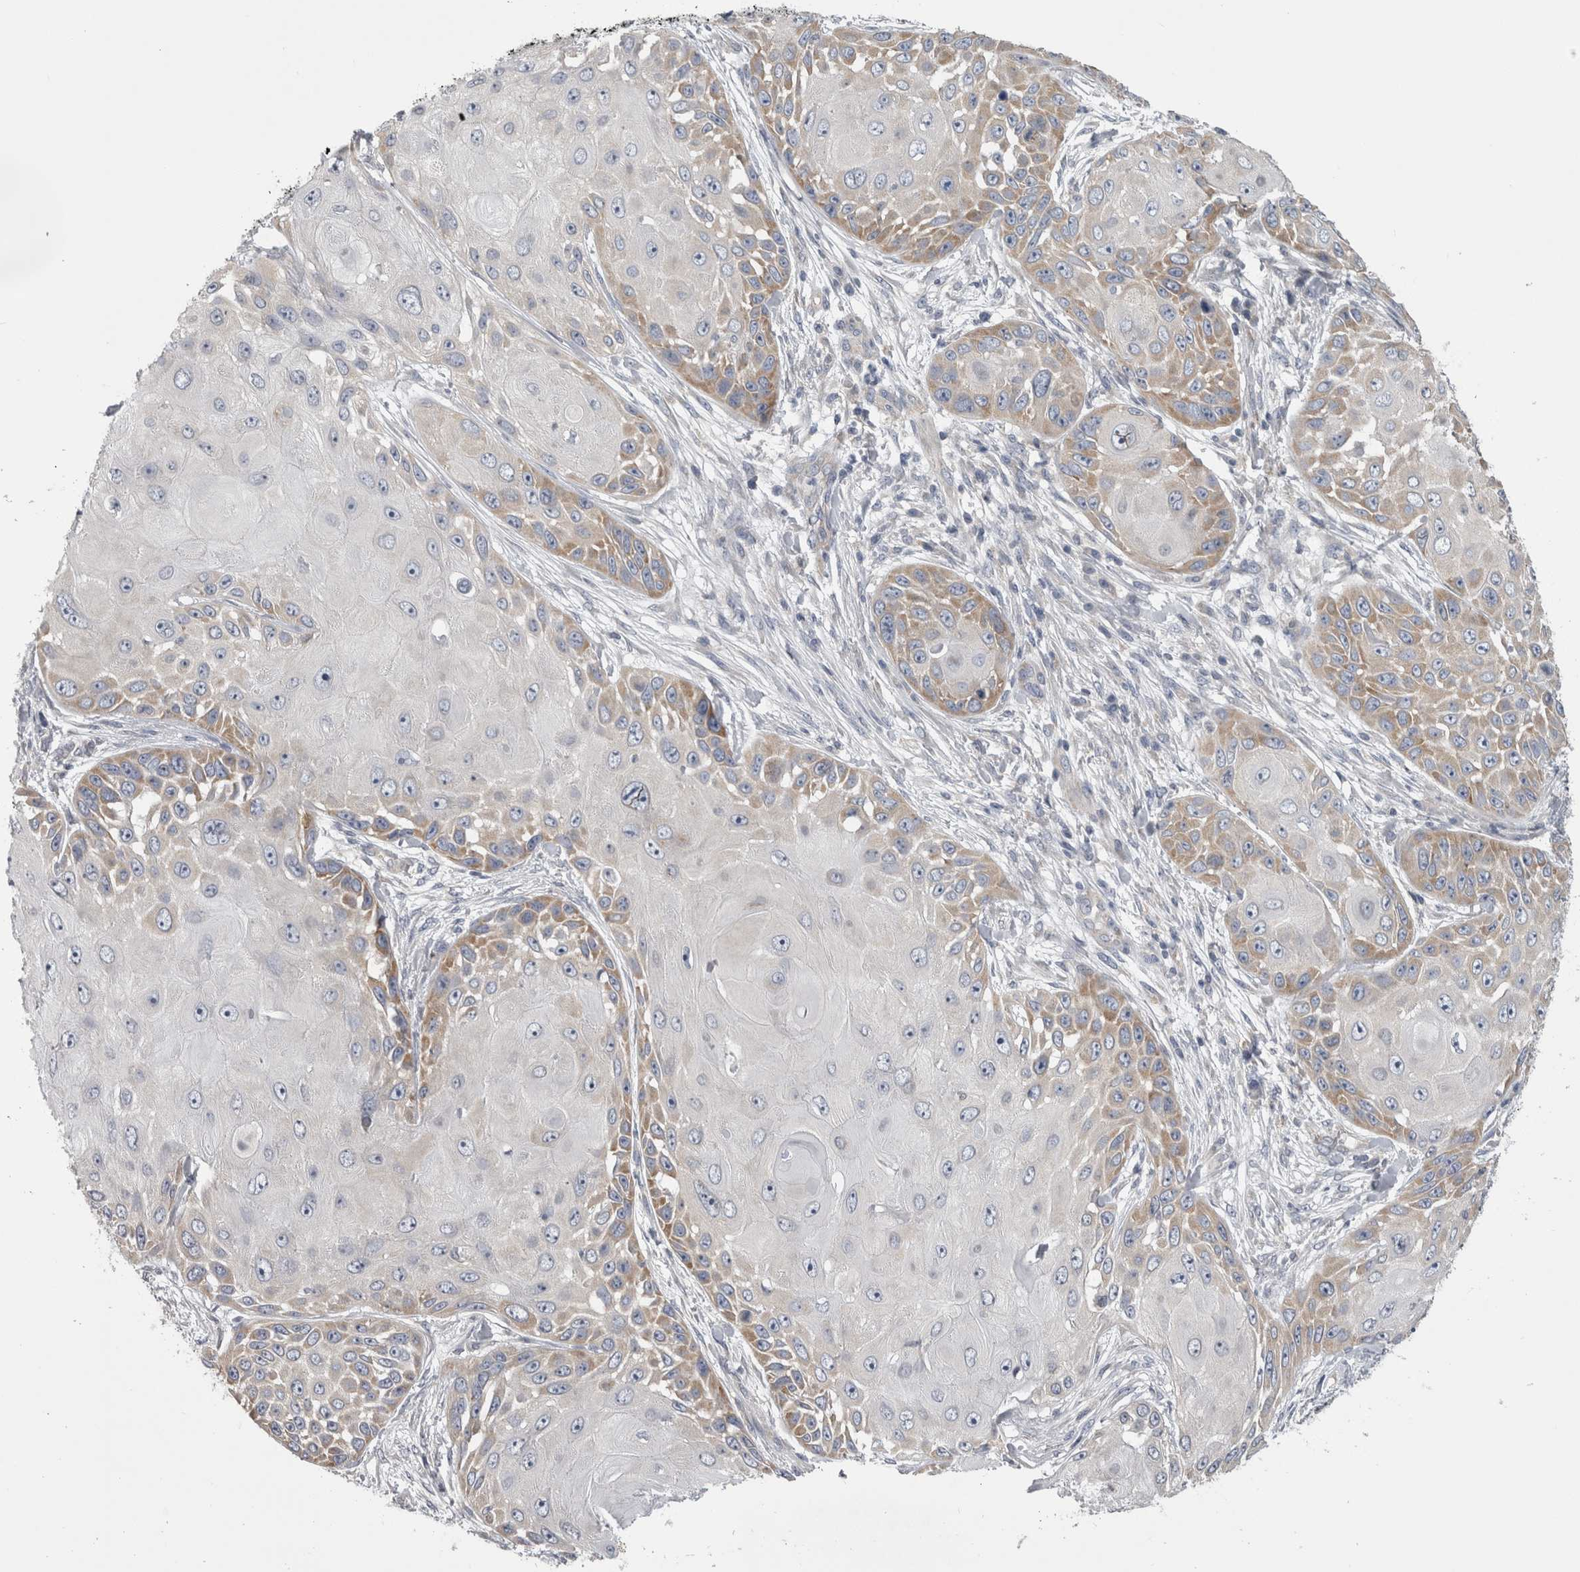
{"staining": {"intensity": "moderate", "quantity": ">75%", "location": "cytoplasmic/membranous"}, "tissue": "skin cancer", "cell_type": "Tumor cells", "image_type": "cancer", "snomed": [{"axis": "morphology", "description": "Squamous cell carcinoma, NOS"}, {"axis": "topography", "description": "Skin"}], "caption": "Immunohistochemistry (IHC) histopathology image of neoplastic tissue: squamous cell carcinoma (skin) stained using immunohistochemistry (IHC) reveals medium levels of moderate protein expression localized specifically in the cytoplasmic/membranous of tumor cells, appearing as a cytoplasmic/membranous brown color.", "gene": "PRRC2C", "patient": {"sex": "female", "age": 44}}